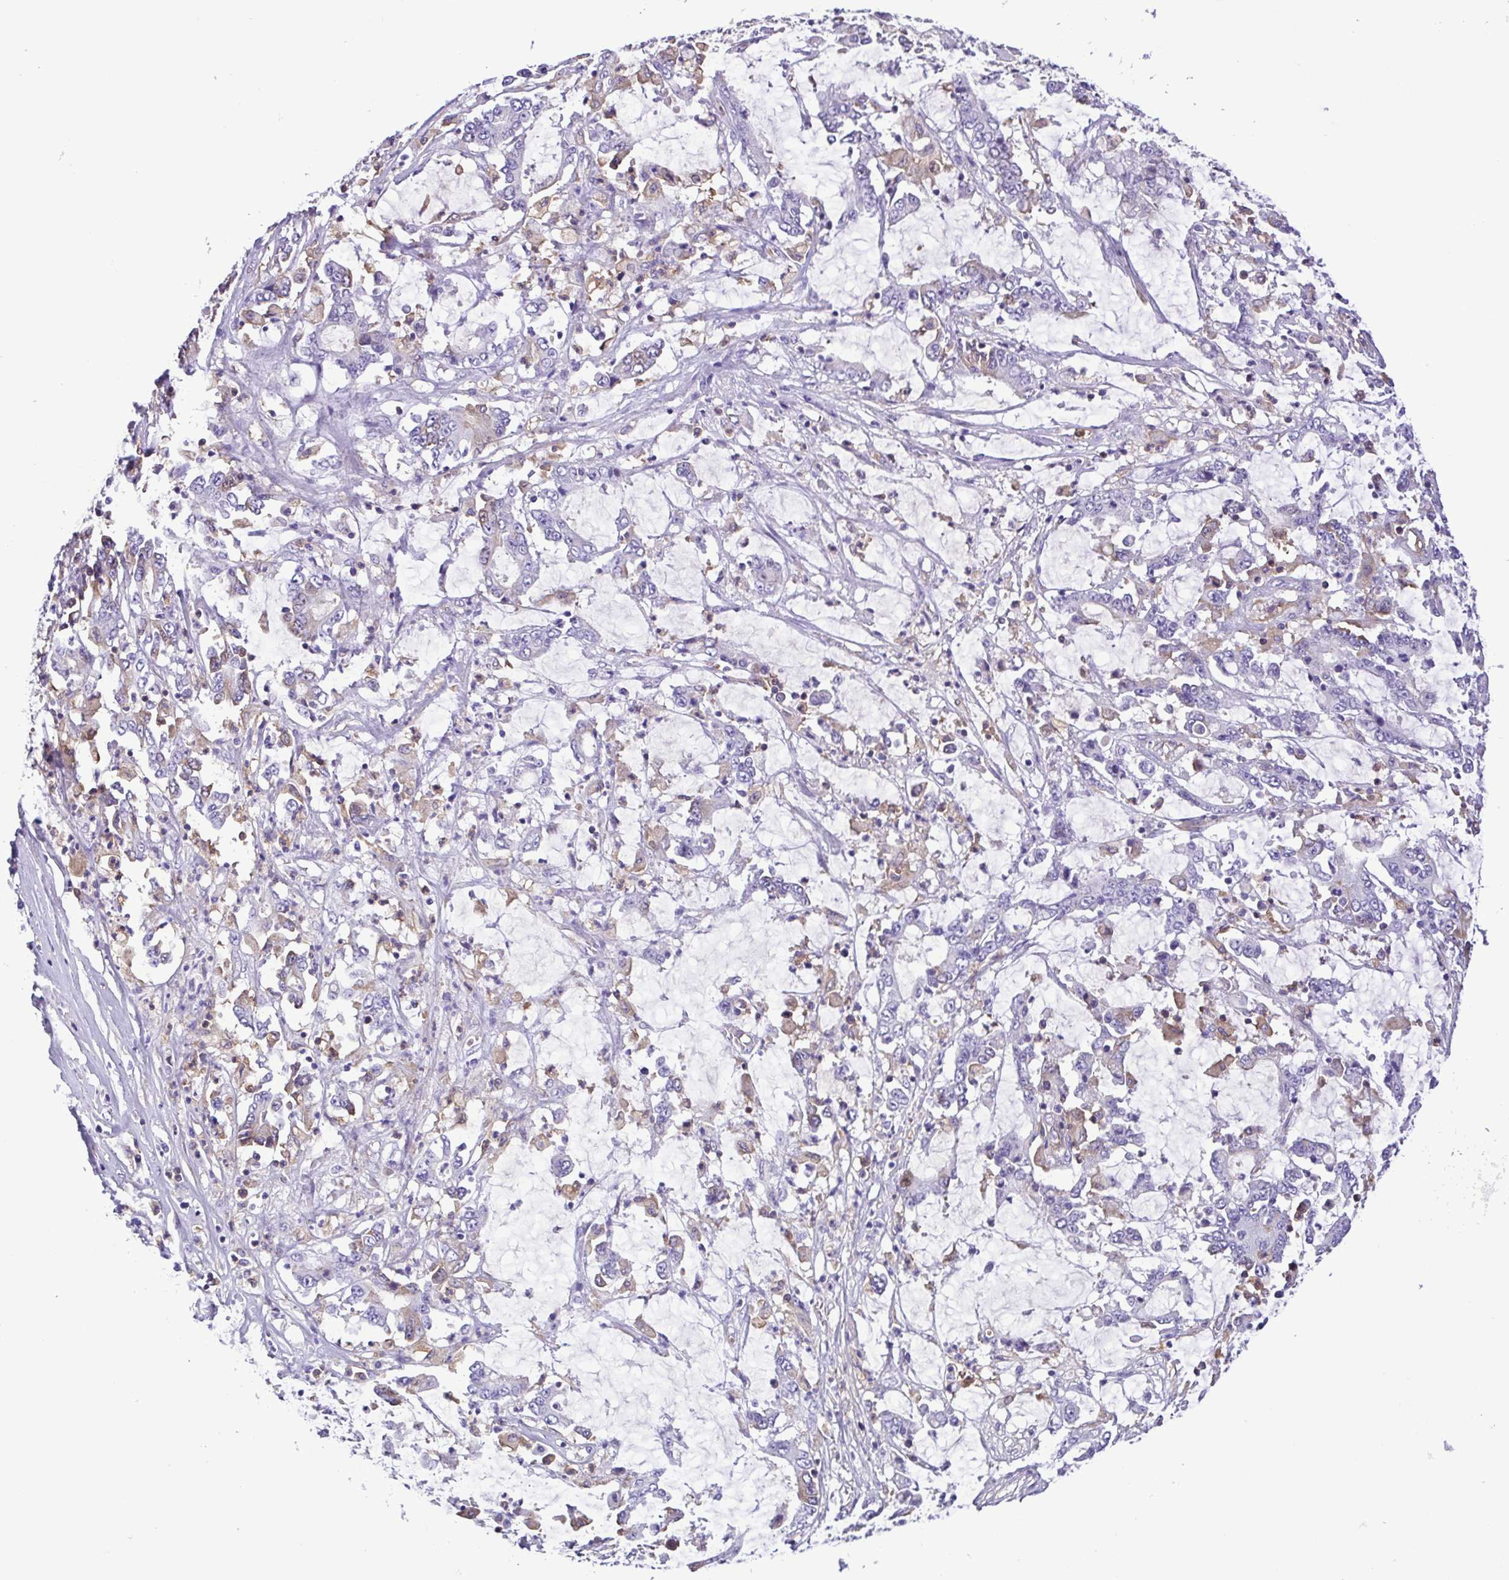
{"staining": {"intensity": "negative", "quantity": "none", "location": "none"}, "tissue": "stomach cancer", "cell_type": "Tumor cells", "image_type": "cancer", "snomed": [{"axis": "morphology", "description": "Adenocarcinoma, NOS"}, {"axis": "topography", "description": "Stomach, upper"}], "caption": "This photomicrograph is of stomach adenocarcinoma stained with immunohistochemistry to label a protein in brown with the nuclei are counter-stained blue. There is no staining in tumor cells.", "gene": "IGFL1", "patient": {"sex": "male", "age": 68}}